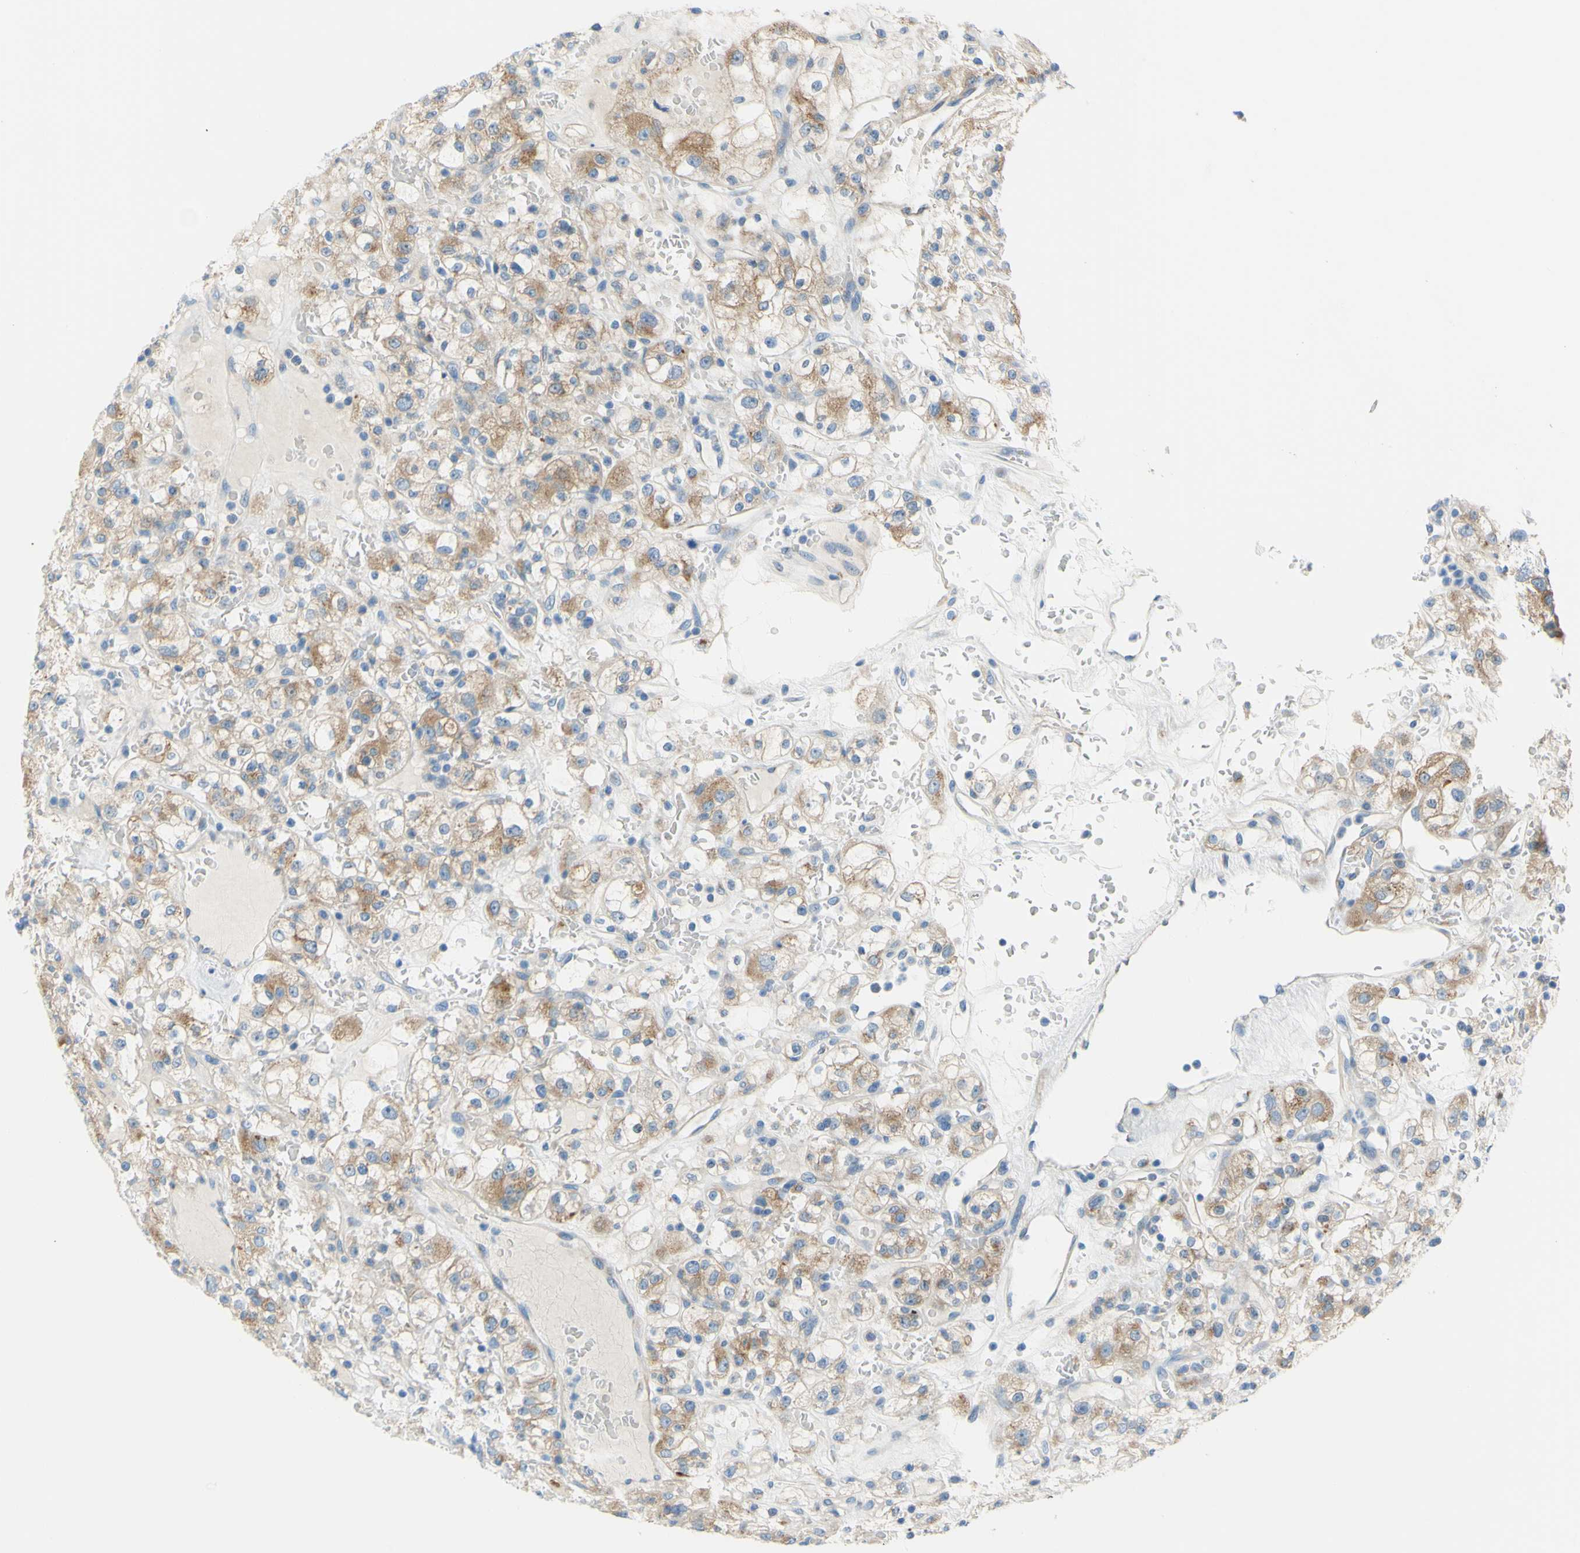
{"staining": {"intensity": "moderate", "quantity": ">75%", "location": "cytoplasmic/membranous"}, "tissue": "renal cancer", "cell_type": "Tumor cells", "image_type": "cancer", "snomed": [{"axis": "morphology", "description": "Normal tissue, NOS"}, {"axis": "morphology", "description": "Adenocarcinoma, NOS"}, {"axis": "topography", "description": "Kidney"}], "caption": "A brown stain labels moderate cytoplasmic/membranous positivity of a protein in human renal adenocarcinoma tumor cells. Using DAB (3,3'-diaminobenzidine) (brown) and hematoxylin (blue) stains, captured at high magnification using brightfield microscopy.", "gene": "FRMD4B", "patient": {"sex": "female", "age": 72}}